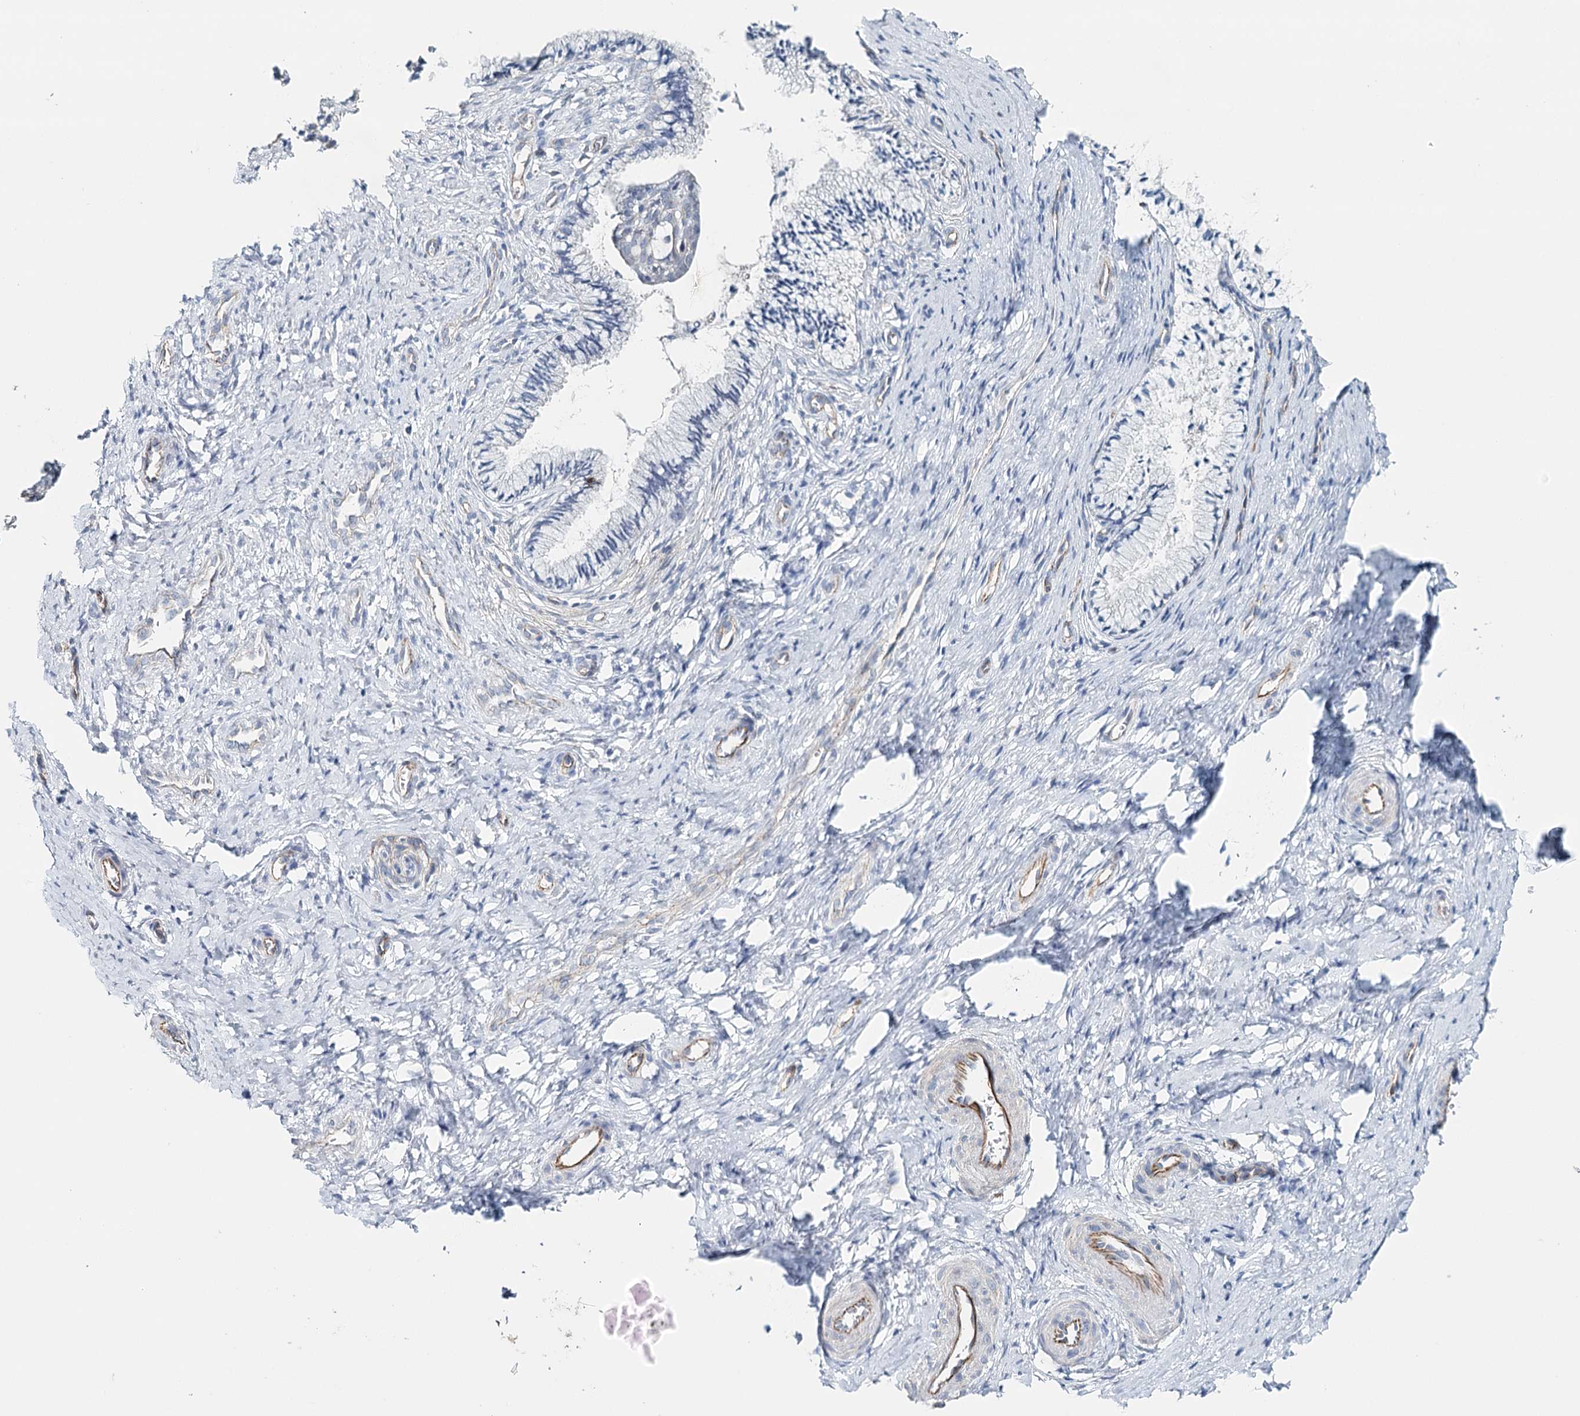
{"staining": {"intensity": "negative", "quantity": "none", "location": "none"}, "tissue": "cervix", "cell_type": "Glandular cells", "image_type": "normal", "snomed": [{"axis": "morphology", "description": "Normal tissue, NOS"}, {"axis": "topography", "description": "Cervix"}], "caption": "Cervix was stained to show a protein in brown. There is no significant staining in glandular cells. (Immunohistochemistry (ihc), brightfield microscopy, high magnification).", "gene": "SYNPO", "patient": {"sex": "female", "age": 36}}